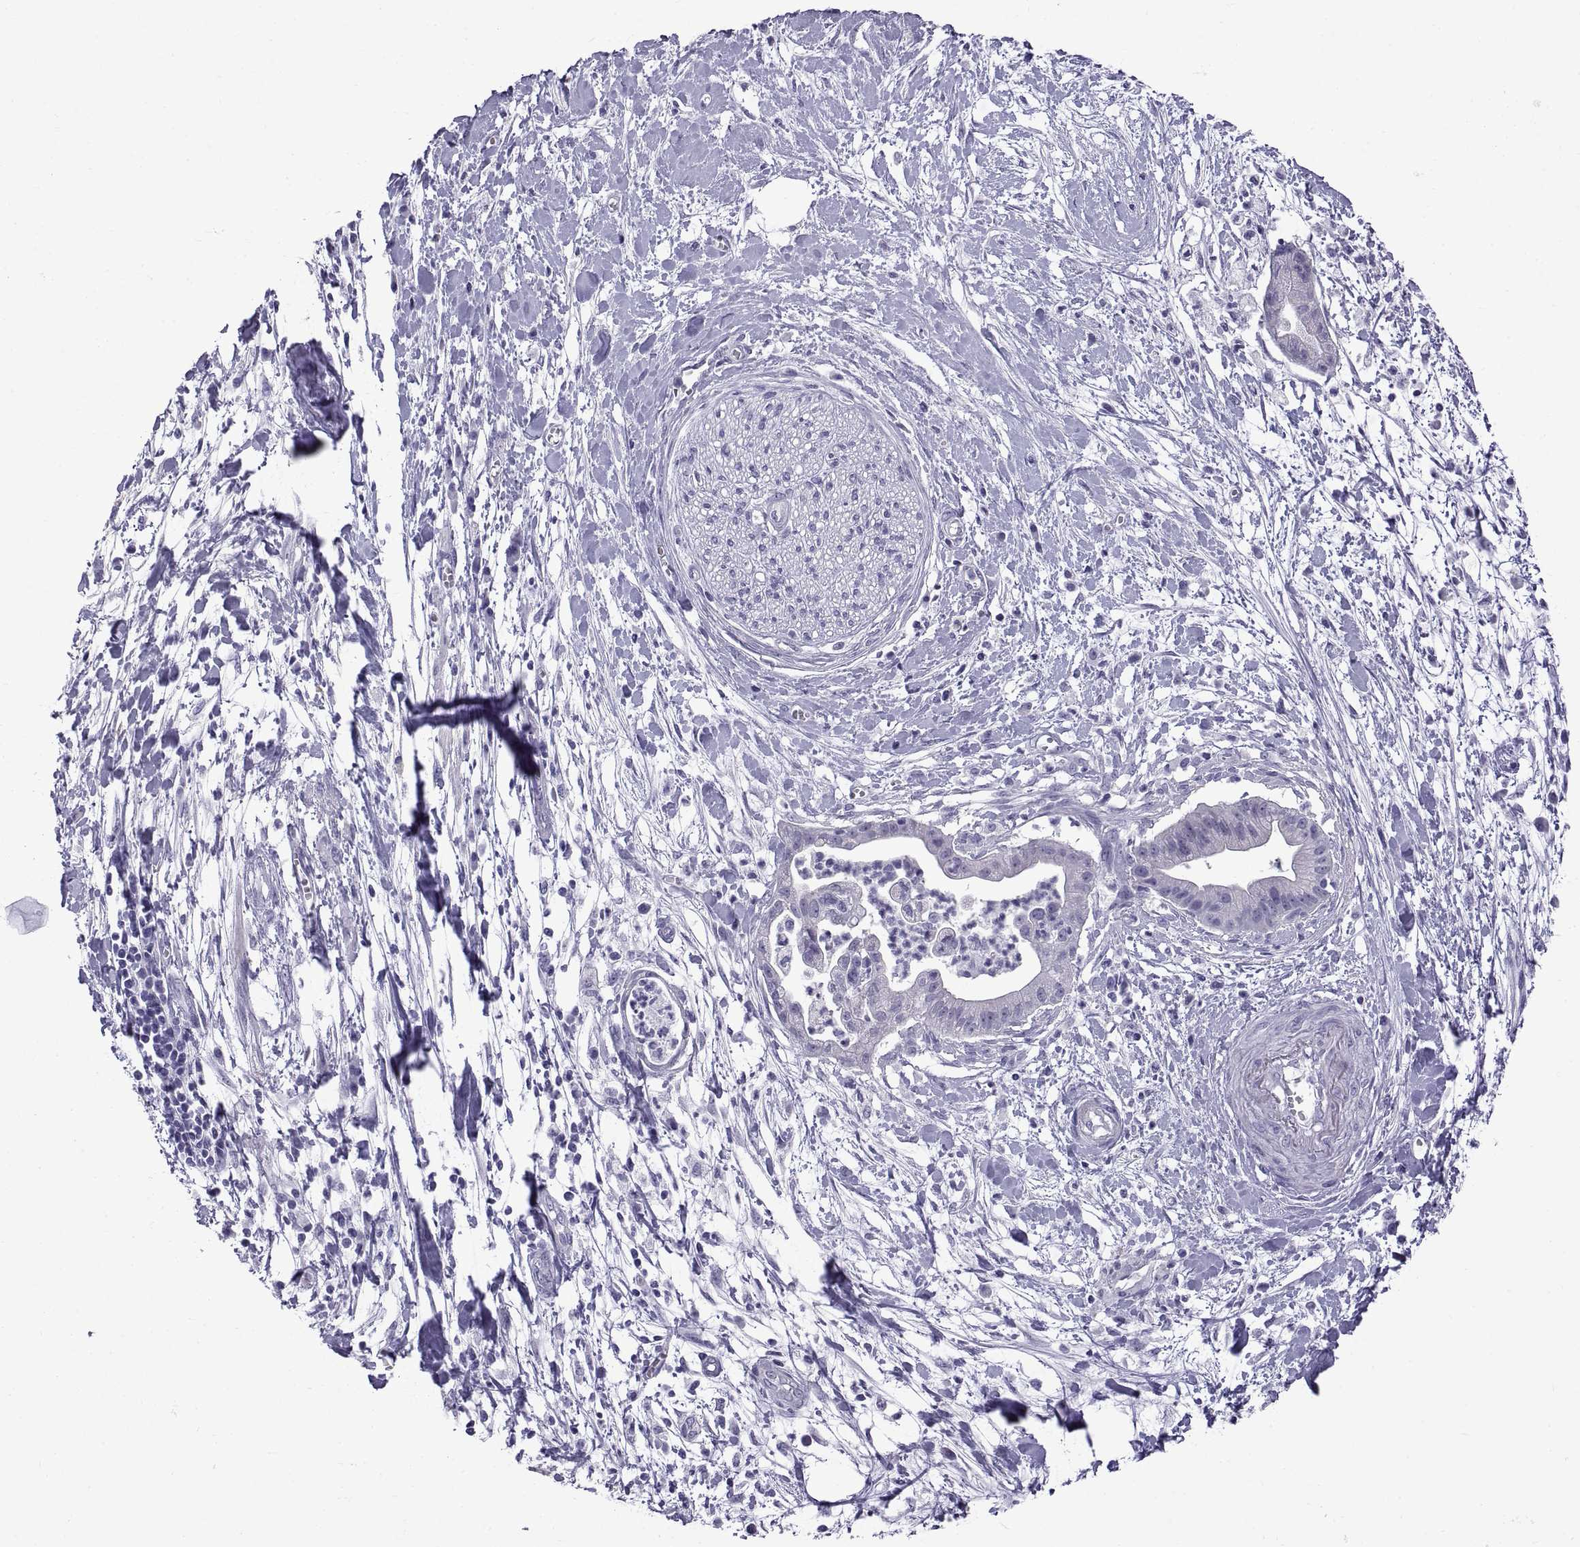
{"staining": {"intensity": "negative", "quantity": "none", "location": "none"}, "tissue": "pancreatic cancer", "cell_type": "Tumor cells", "image_type": "cancer", "snomed": [{"axis": "morphology", "description": "Normal tissue, NOS"}, {"axis": "morphology", "description": "Adenocarcinoma, NOS"}, {"axis": "topography", "description": "Lymph node"}, {"axis": "topography", "description": "Pancreas"}], "caption": "Tumor cells are negative for protein expression in human adenocarcinoma (pancreatic).", "gene": "SPDYE1", "patient": {"sex": "female", "age": 58}}